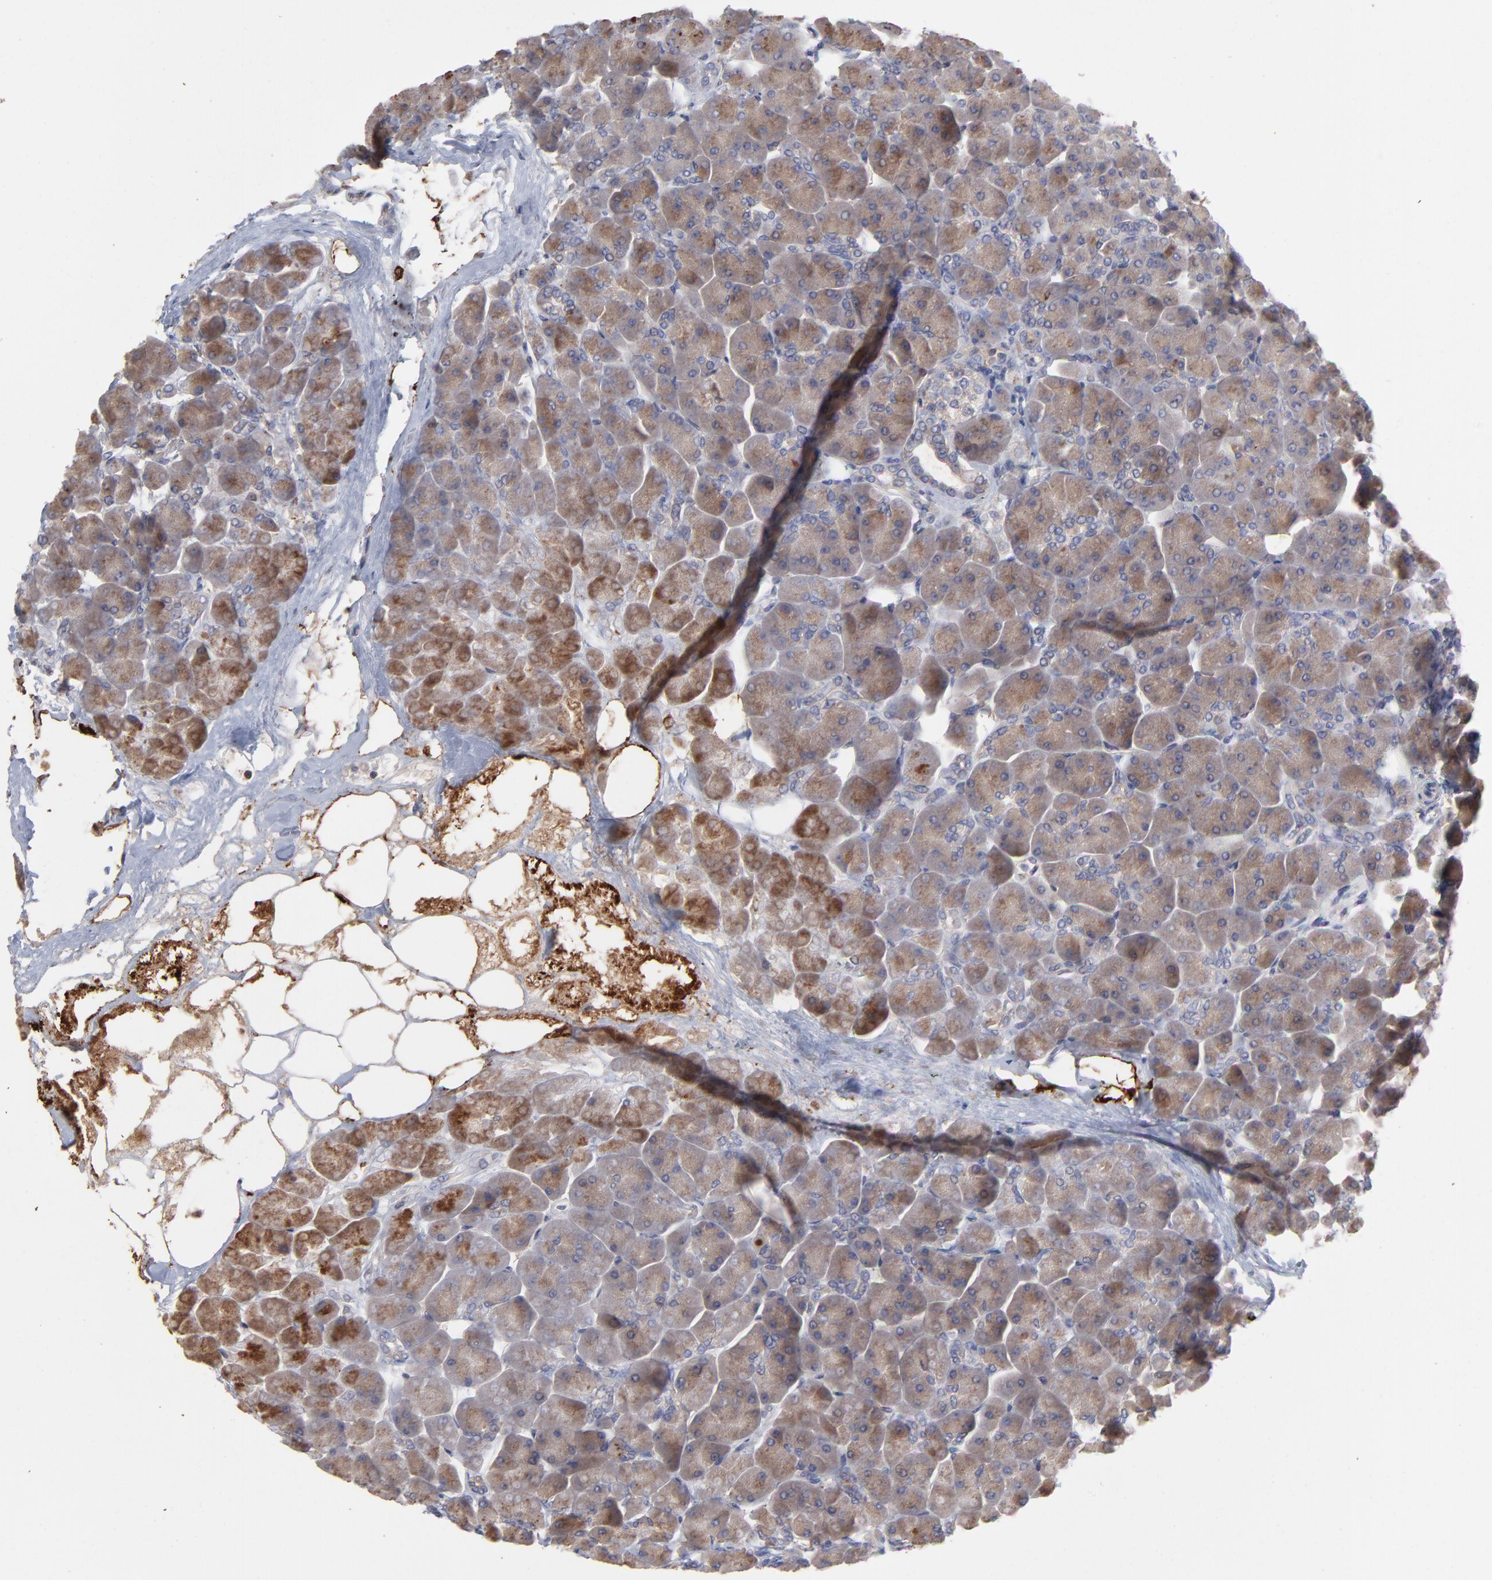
{"staining": {"intensity": "weak", "quantity": ">75%", "location": "cytoplasmic/membranous"}, "tissue": "pancreas", "cell_type": "Exocrine glandular cells", "image_type": "normal", "snomed": [{"axis": "morphology", "description": "Normal tissue, NOS"}, {"axis": "topography", "description": "Pancreas"}], "caption": "Immunohistochemical staining of normal pancreas reveals weak cytoplasmic/membranous protein expression in approximately >75% of exocrine glandular cells.", "gene": "NFKBIA", "patient": {"sex": "male", "age": 66}}